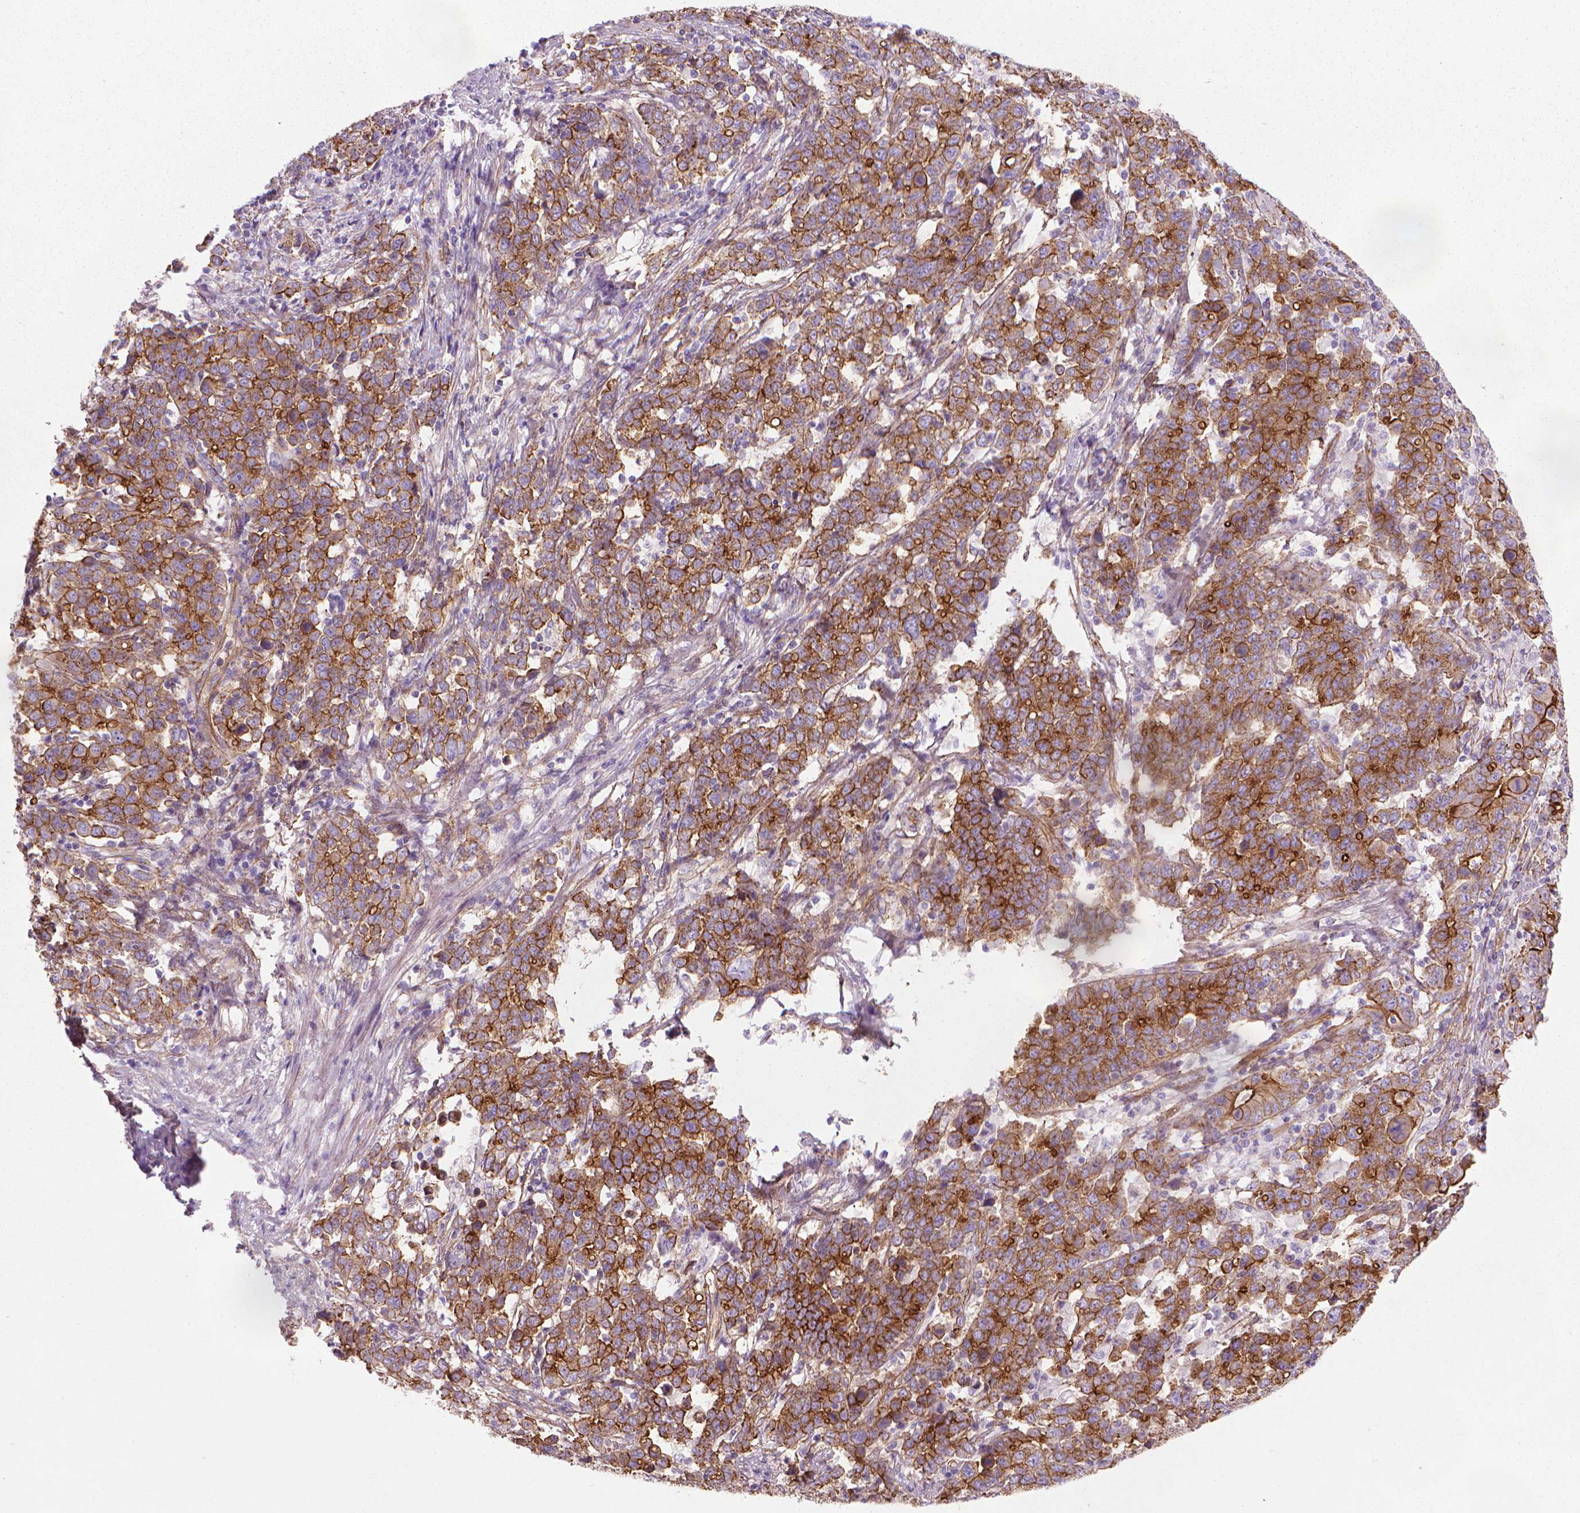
{"staining": {"intensity": "strong", "quantity": "25%-75%", "location": "cytoplasmic/membranous"}, "tissue": "stomach cancer", "cell_type": "Tumor cells", "image_type": "cancer", "snomed": [{"axis": "morphology", "description": "Adenocarcinoma, NOS"}, {"axis": "topography", "description": "Stomach, upper"}], "caption": "Tumor cells reveal high levels of strong cytoplasmic/membranous staining in about 25%-75% of cells in stomach cancer.", "gene": "TENT5A", "patient": {"sex": "male", "age": 69}}